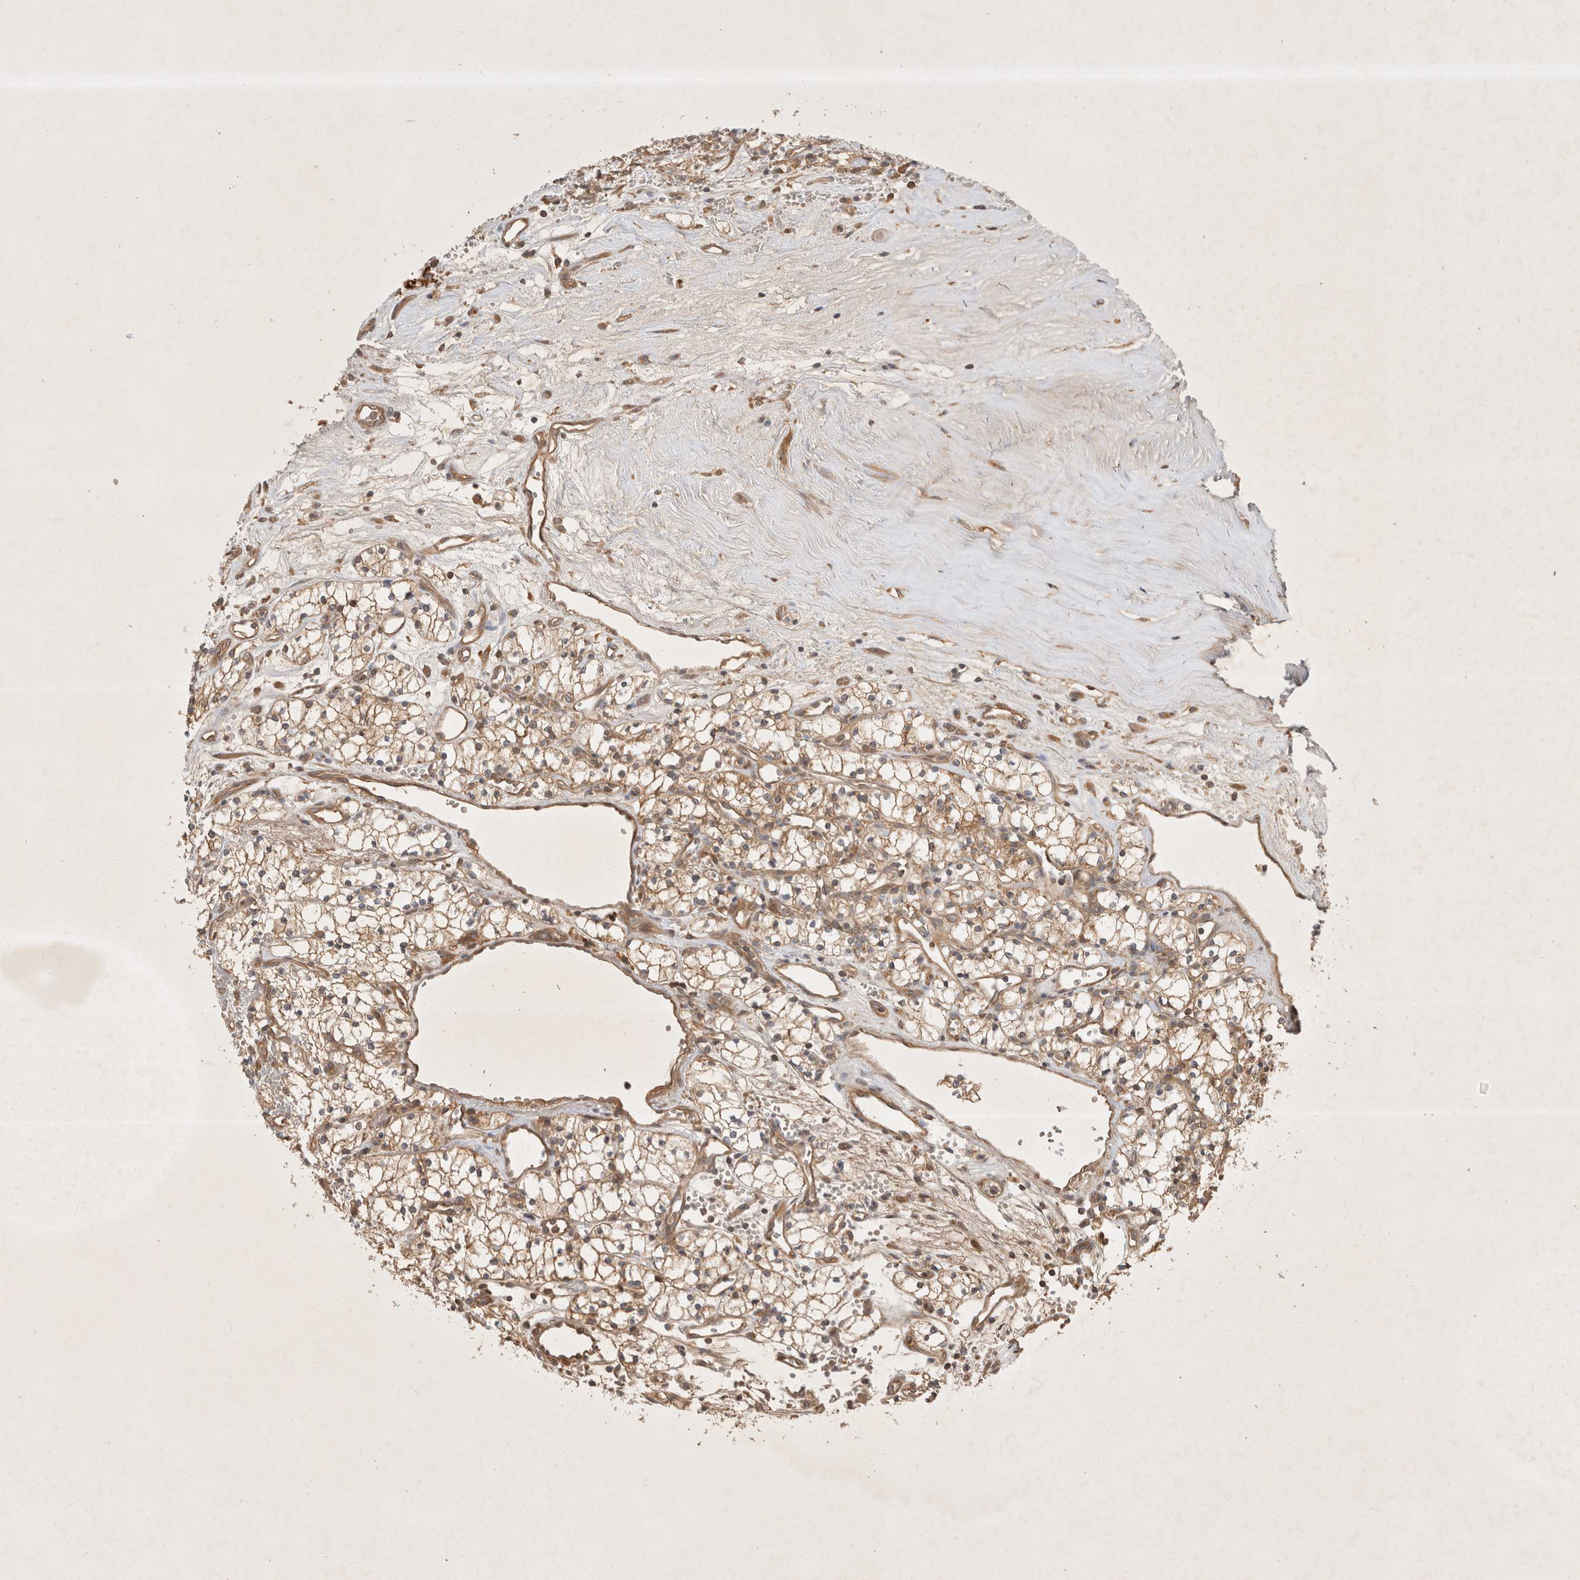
{"staining": {"intensity": "moderate", "quantity": ">75%", "location": "cytoplasmic/membranous"}, "tissue": "renal cancer", "cell_type": "Tumor cells", "image_type": "cancer", "snomed": [{"axis": "morphology", "description": "Adenocarcinoma, NOS"}, {"axis": "topography", "description": "Kidney"}], "caption": "High-power microscopy captured an IHC histopathology image of adenocarcinoma (renal), revealing moderate cytoplasmic/membranous expression in approximately >75% of tumor cells.", "gene": "YES1", "patient": {"sex": "male", "age": 59}}